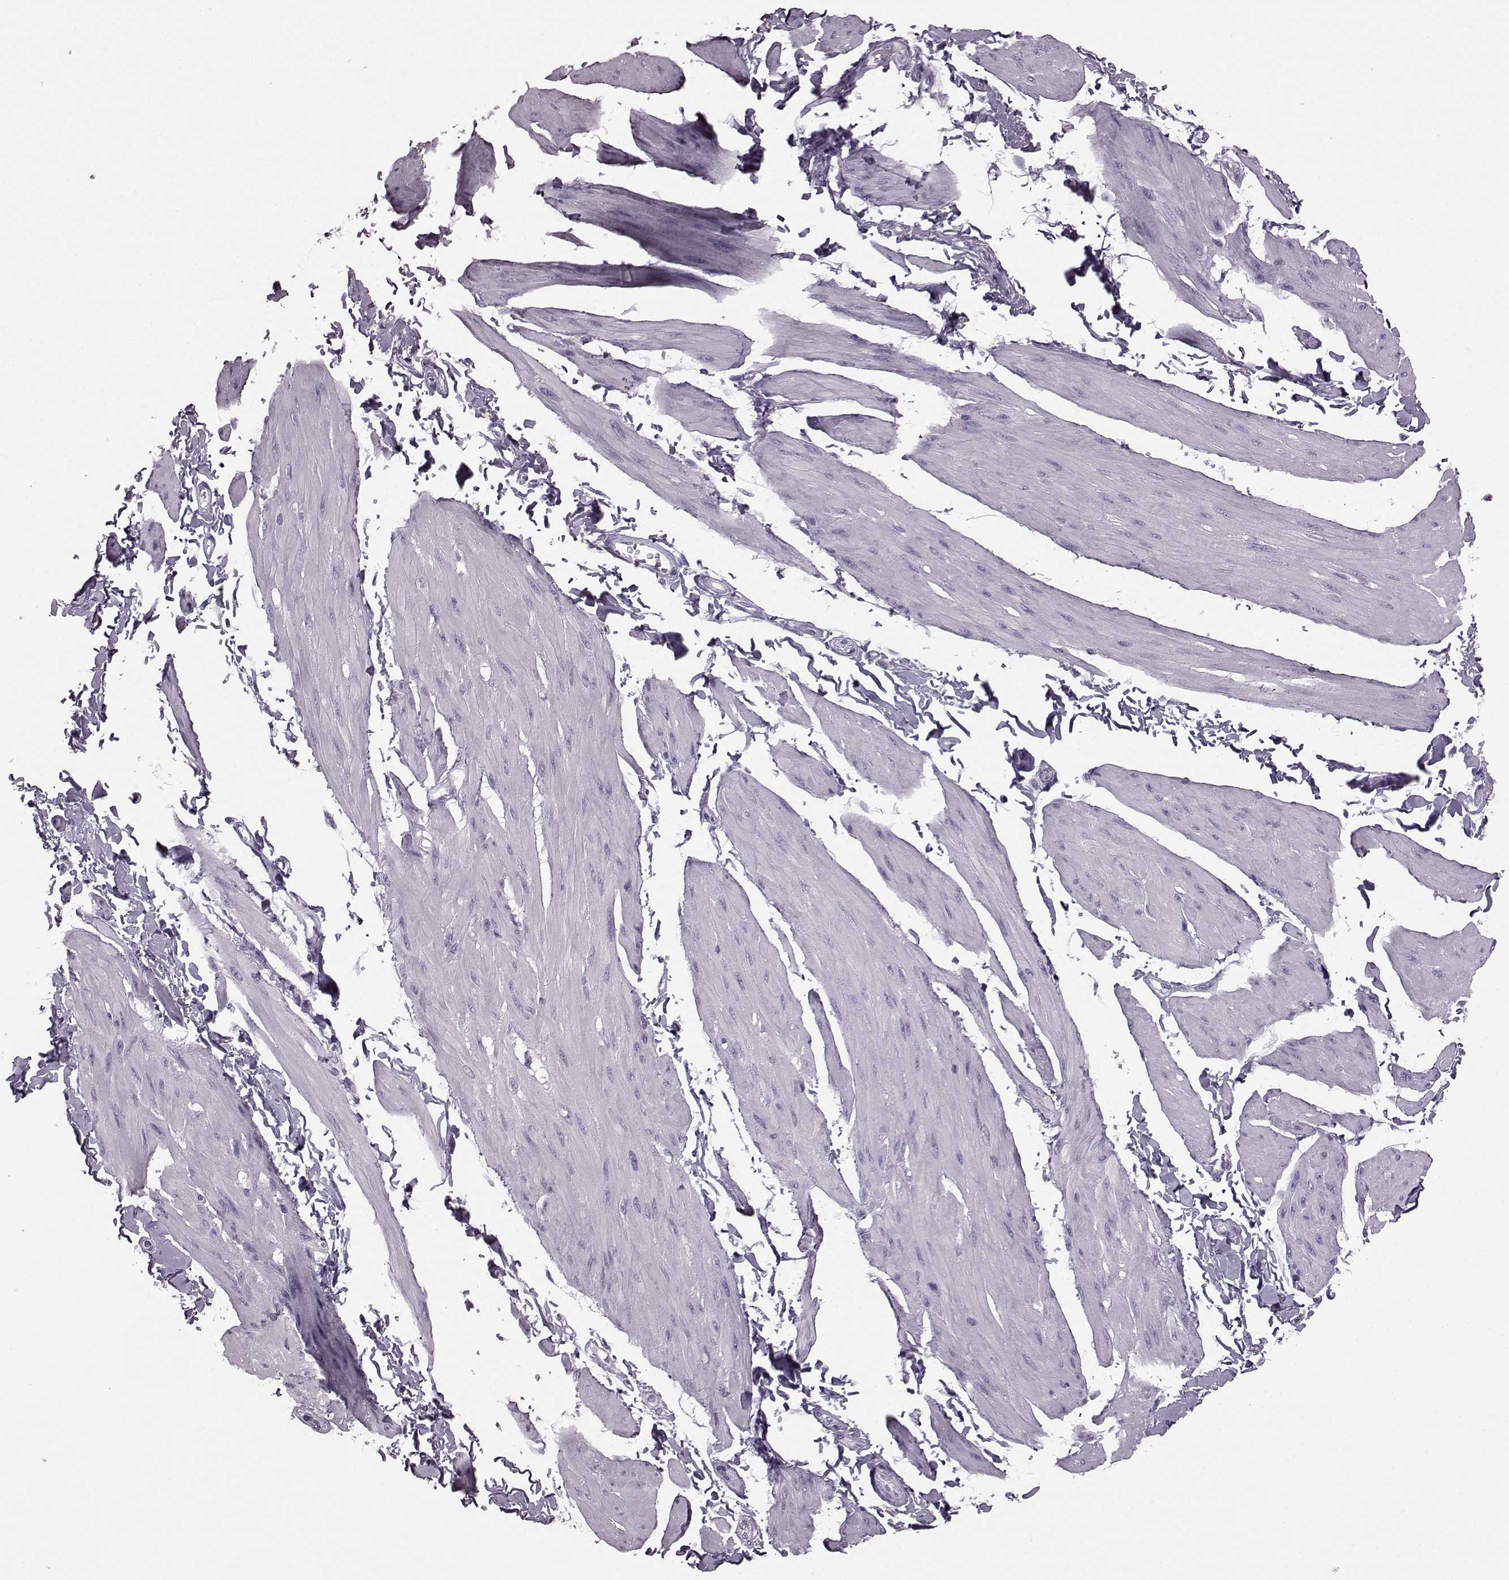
{"staining": {"intensity": "negative", "quantity": "none", "location": "none"}, "tissue": "smooth muscle", "cell_type": "Smooth muscle cells", "image_type": "normal", "snomed": [{"axis": "morphology", "description": "Normal tissue, NOS"}, {"axis": "topography", "description": "Adipose tissue"}, {"axis": "topography", "description": "Smooth muscle"}, {"axis": "topography", "description": "Peripheral nerve tissue"}], "caption": "The image shows no significant expression in smooth muscle cells of smooth muscle.", "gene": "JSRP1", "patient": {"sex": "male", "age": 83}}